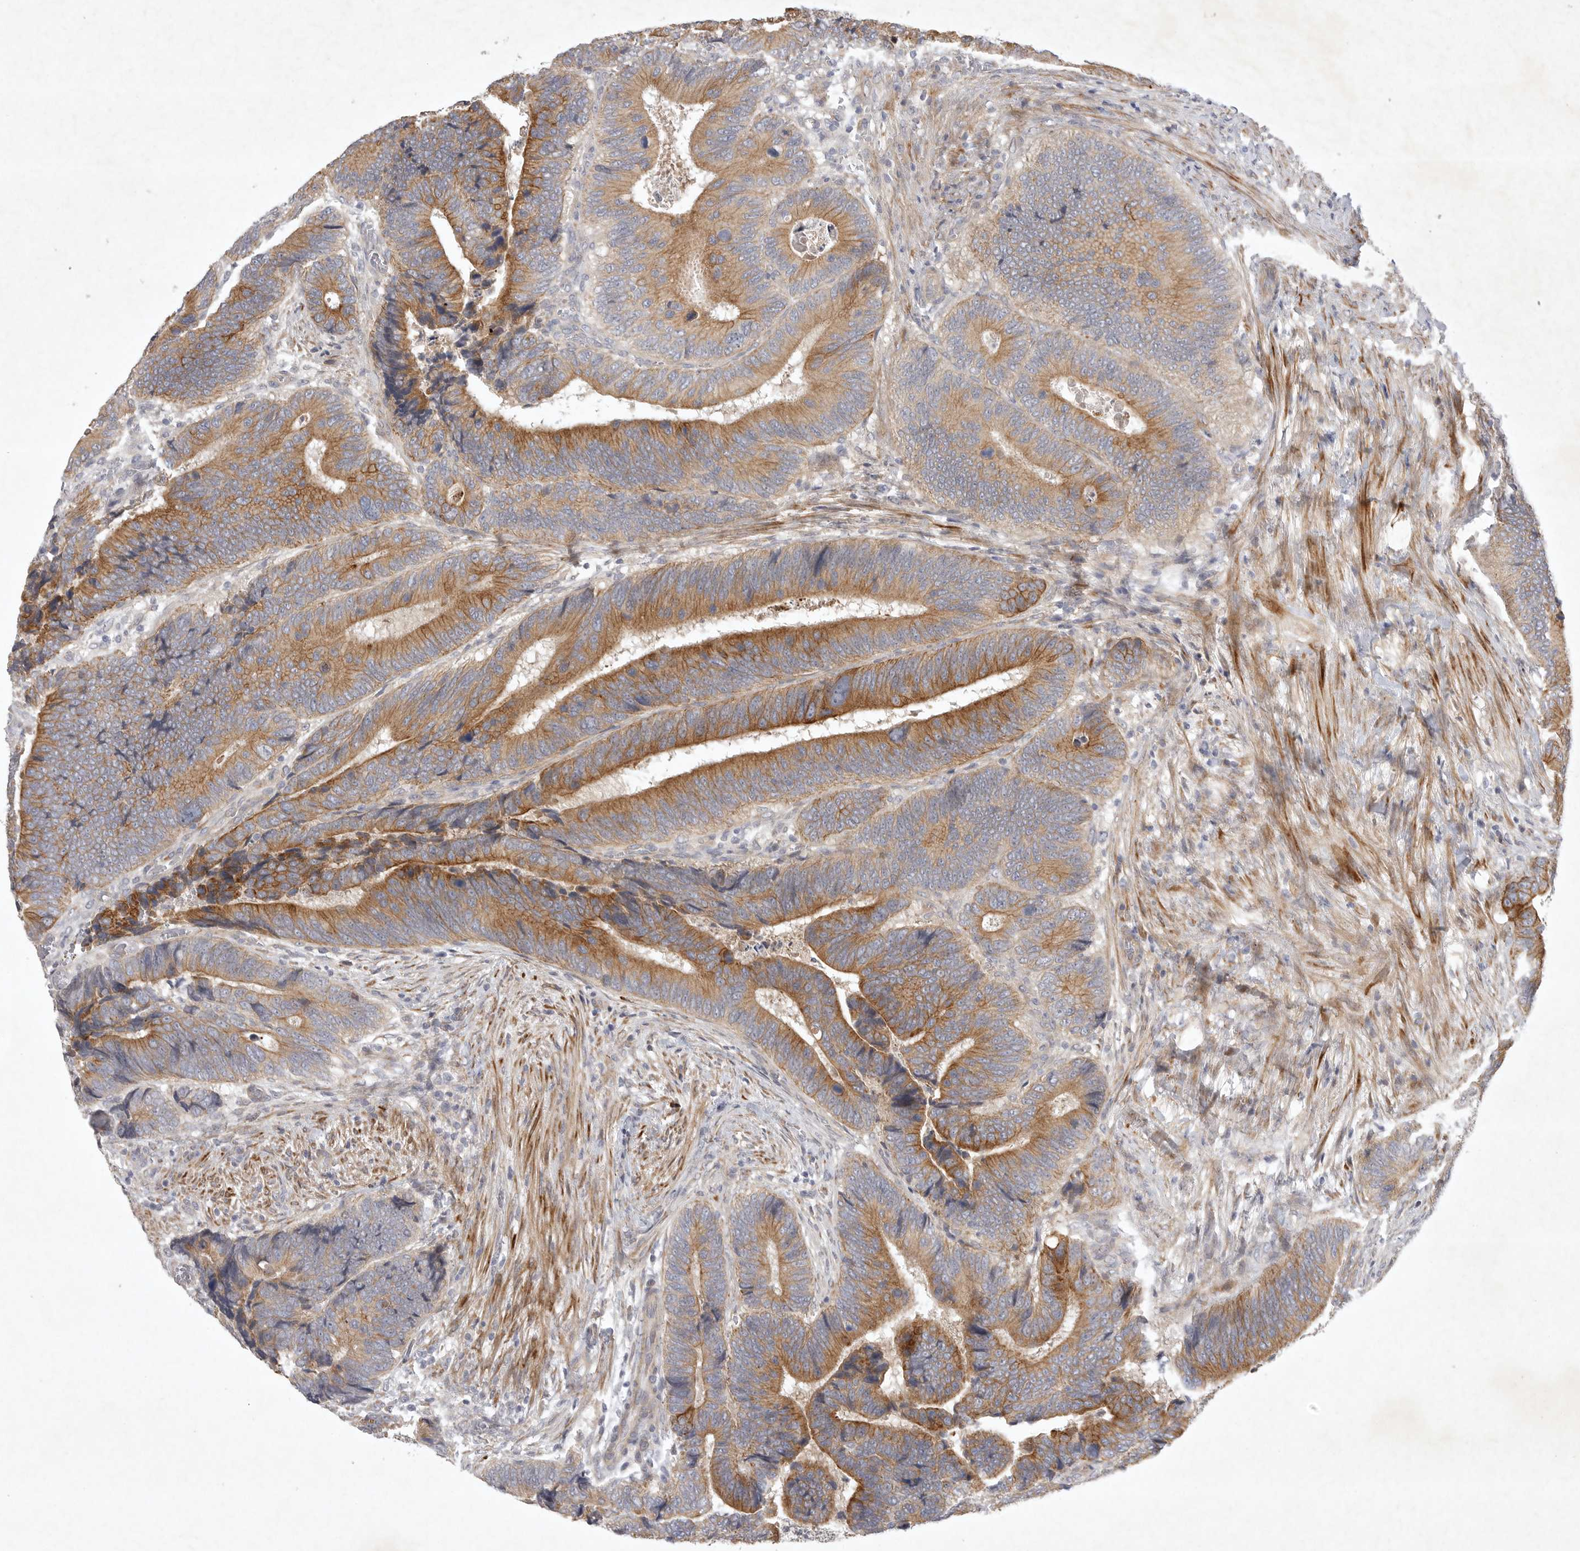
{"staining": {"intensity": "strong", "quantity": ">75%", "location": "cytoplasmic/membranous"}, "tissue": "colorectal cancer", "cell_type": "Tumor cells", "image_type": "cancer", "snomed": [{"axis": "morphology", "description": "Inflammation, NOS"}, {"axis": "morphology", "description": "Adenocarcinoma, NOS"}, {"axis": "topography", "description": "Colon"}], "caption": "Immunohistochemistry (DAB (3,3'-diaminobenzidine)) staining of adenocarcinoma (colorectal) shows strong cytoplasmic/membranous protein positivity in about >75% of tumor cells.", "gene": "BZW2", "patient": {"sex": "male", "age": 72}}